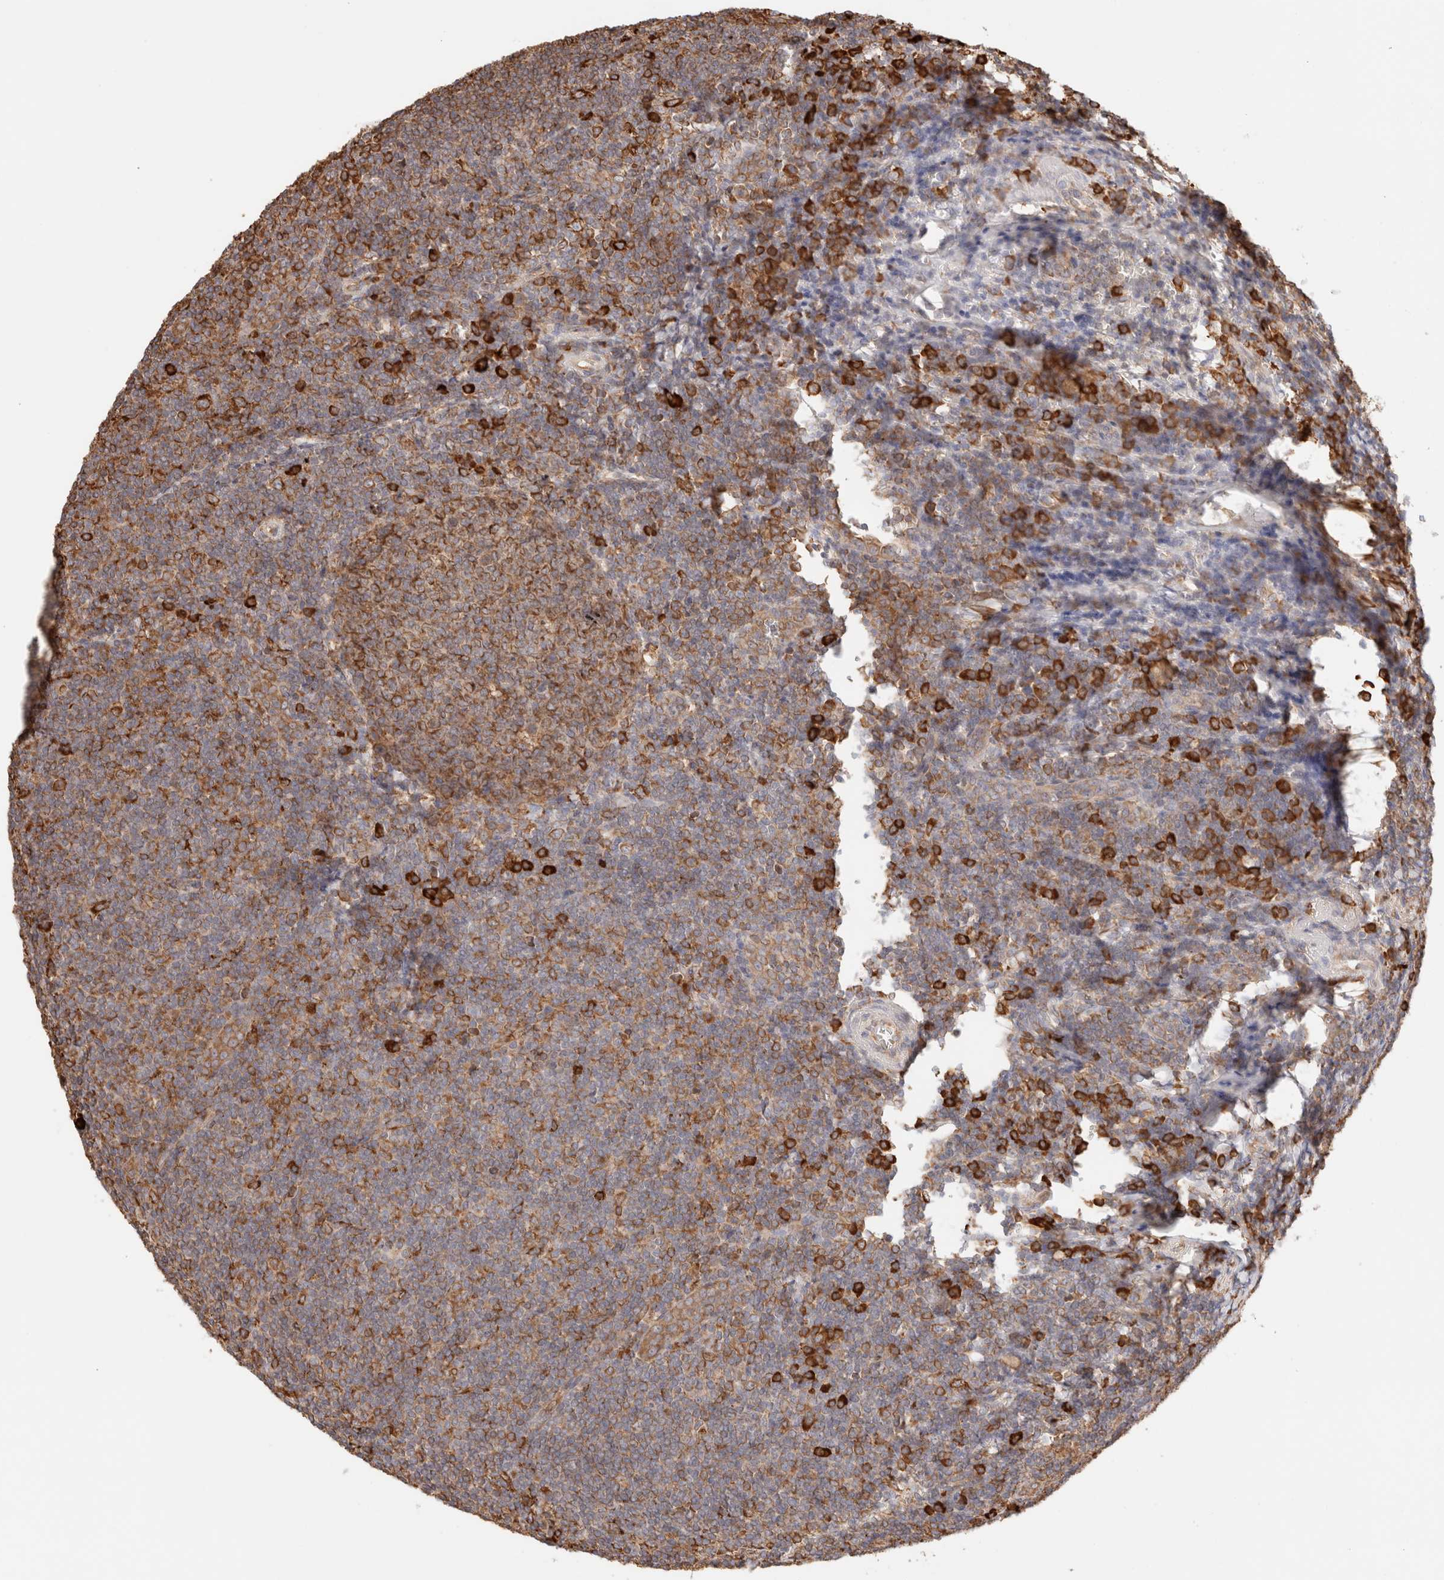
{"staining": {"intensity": "strong", "quantity": "25%-75%", "location": "cytoplasmic/membranous"}, "tissue": "tonsil", "cell_type": "Germinal center cells", "image_type": "normal", "snomed": [{"axis": "morphology", "description": "Normal tissue, NOS"}, {"axis": "topography", "description": "Tonsil"}], "caption": "Tonsil stained for a protein reveals strong cytoplasmic/membranous positivity in germinal center cells. Using DAB (brown) and hematoxylin (blue) stains, captured at high magnification using brightfield microscopy.", "gene": "FER", "patient": {"sex": "male", "age": 37}}